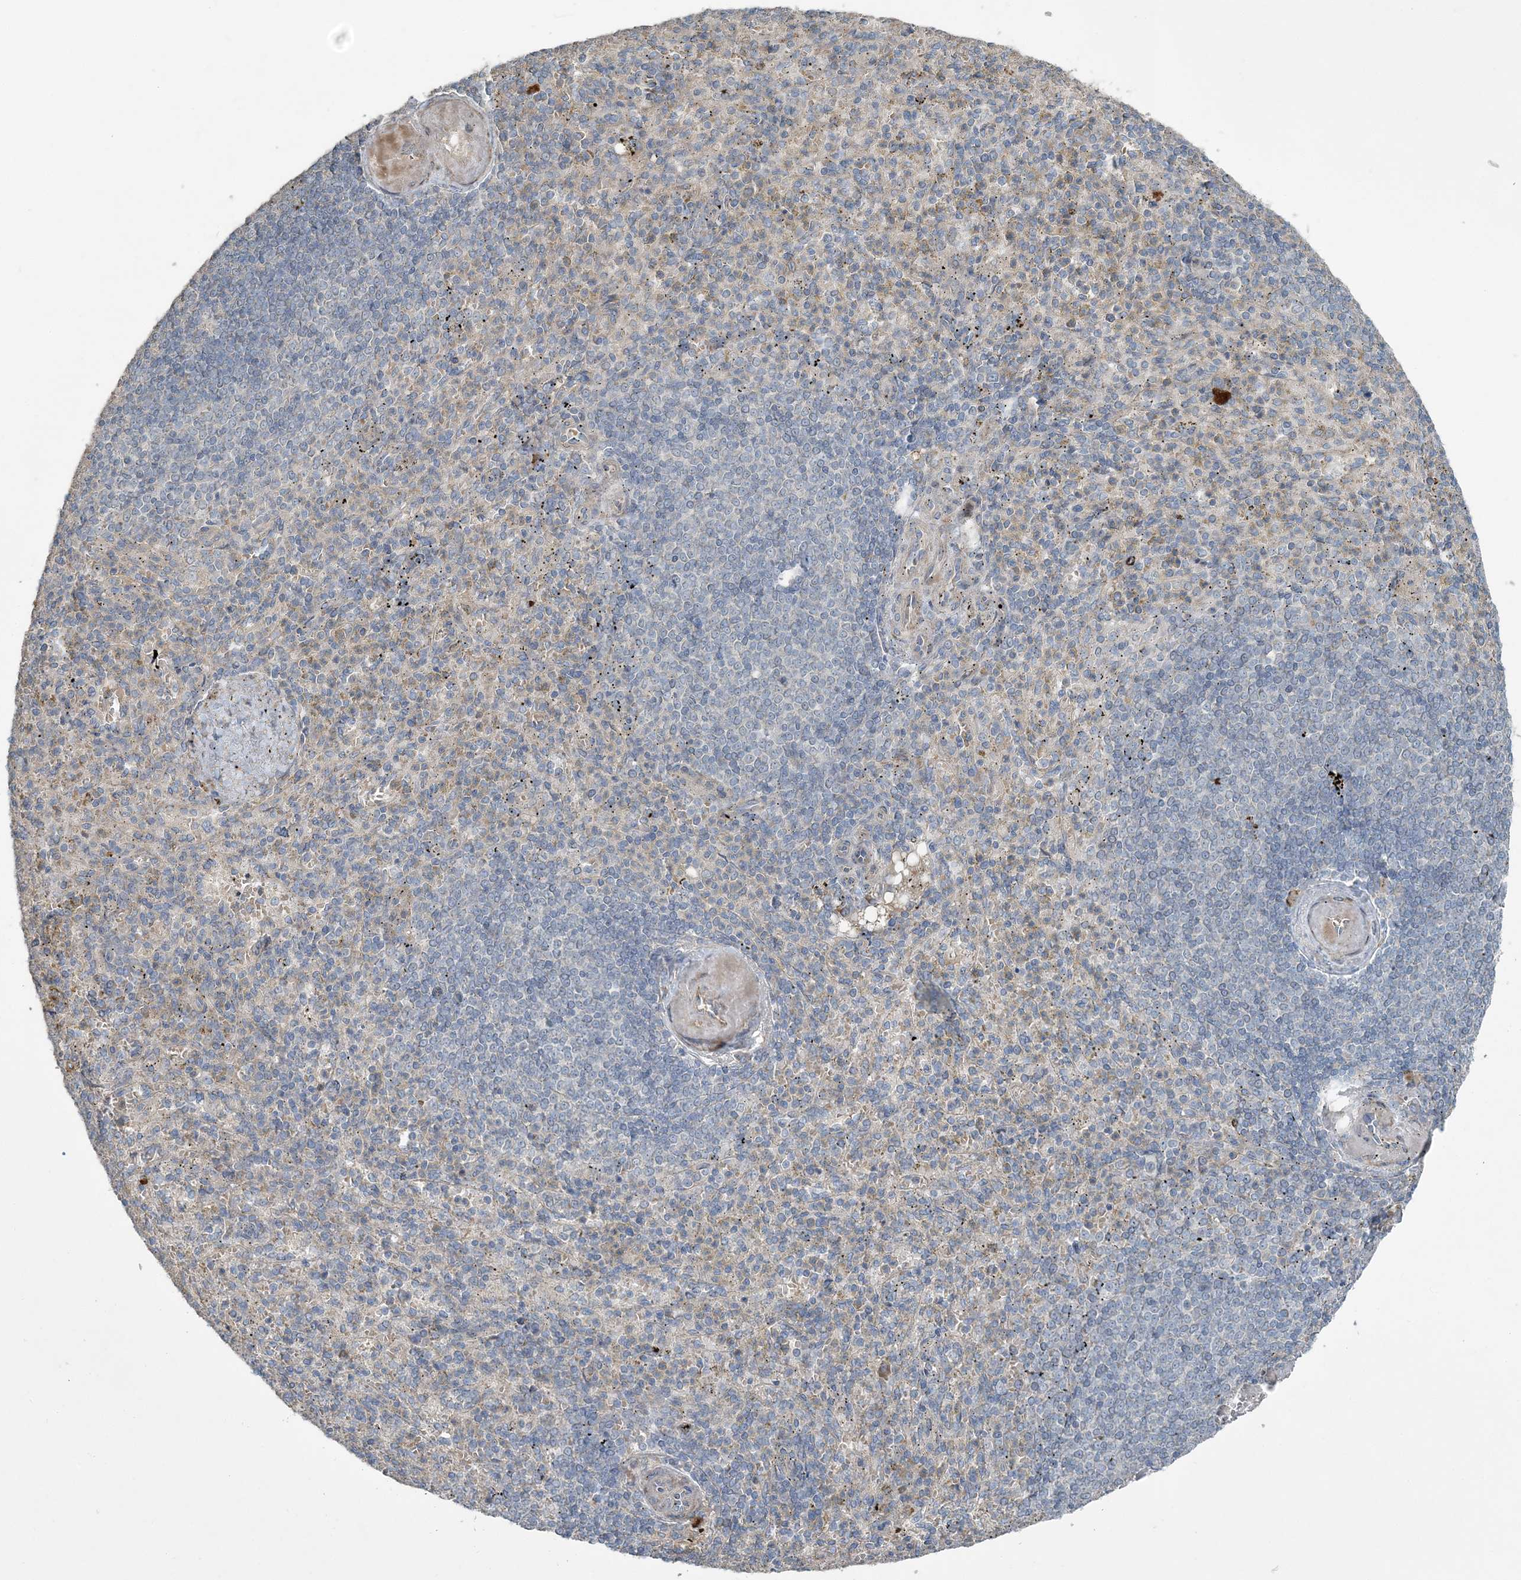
{"staining": {"intensity": "negative", "quantity": "none", "location": "none"}, "tissue": "spleen", "cell_type": "Cells in red pulp", "image_type": "normal", "snomed": [{"axis": "morphology", "description": "Normal tissue, NOS"}, {"axis": "topography", "description": "Spleen"}], "caption": "Human spleen stained for a protein using immunohistochemistry reveals no positivity in cells in red pulp.", "gene": "SLC4A10", "patient": {"sex": "female", "age": 74}}